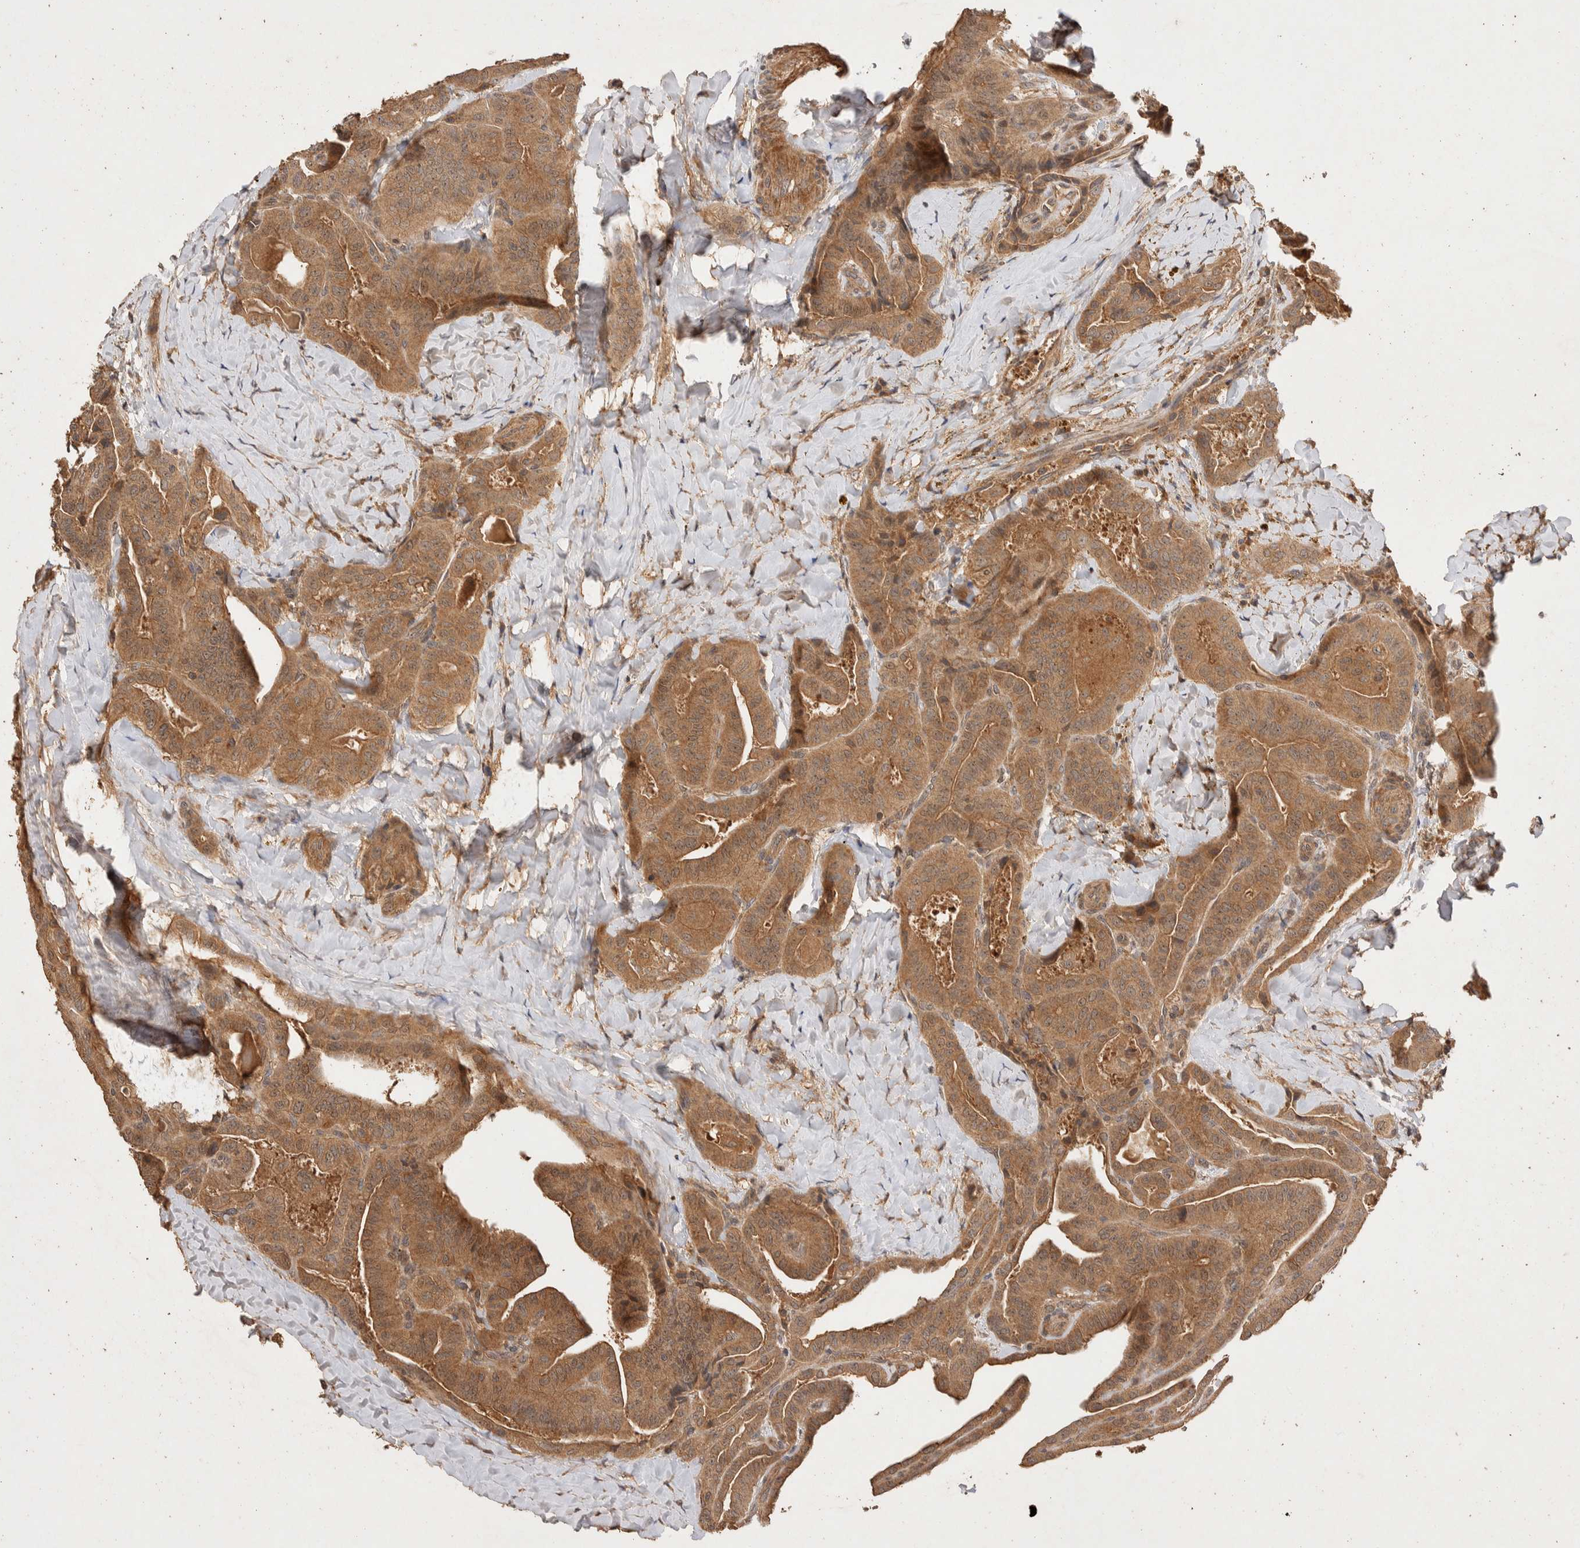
{"staining": {"intensity": "moderate", "quantity": ">75%", "location": "cytoplasmic/membranous"}, "tissue": "thyroid cancer", "cell_type": "Tumor cells", "image_type": "cancer", "snomed": [{"axis": "morphology", "description": "Papillary adenocarcinoma, NOS"}, {"axis": "topography", "description": "Thyroid gland"}], "caption": "Moderate cytoplasmic/membranous positivity is seen in about >75% of tumor cells in thyroid papillary adenocarcinoma. (Brightfield microscopy of DAB IHC at high magnification).", "gene": "NSMAF", "patient": {"sex": "male", "age": 77}}